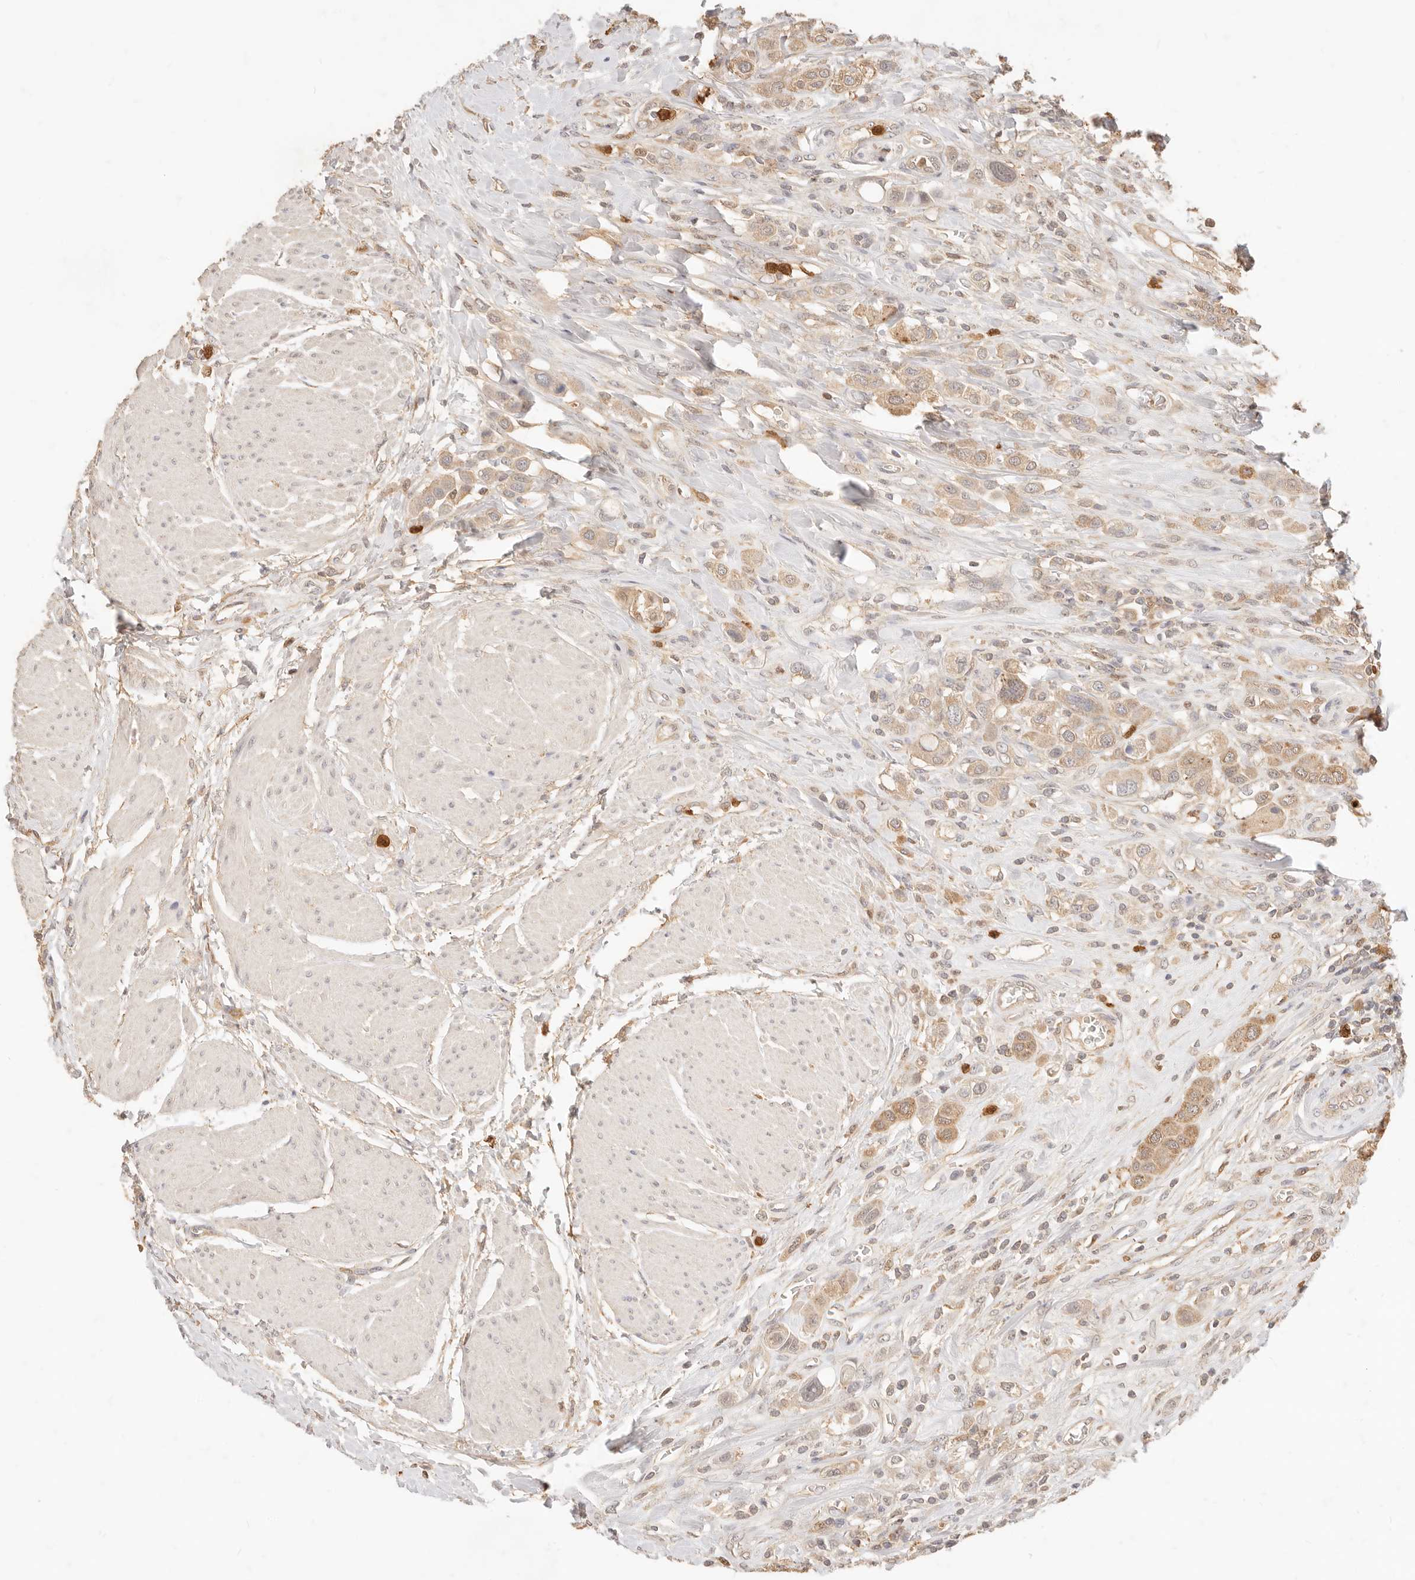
{"staining": {"intensity": "weak", "quantity": ">75%", "location": "cytoplasmic/membranous"}, "tissue": "urothelial cancer", "cell_type": "Tumor cells", "image_type": "cancer", "snomed": [{"axis": "morphology", "description": "Urothelial carcinoma, High grade"}, {"axis": "topography", "description": "Urinary bladder"}], "caption": "The image displays a brown stain indicating the presence of a protein in the cytoplasmic/membranous of tumor cells in urothelial carcinoma (high-grade).", "gene": "TMTC2", "patient": {"sex": "male", "age": 50}}